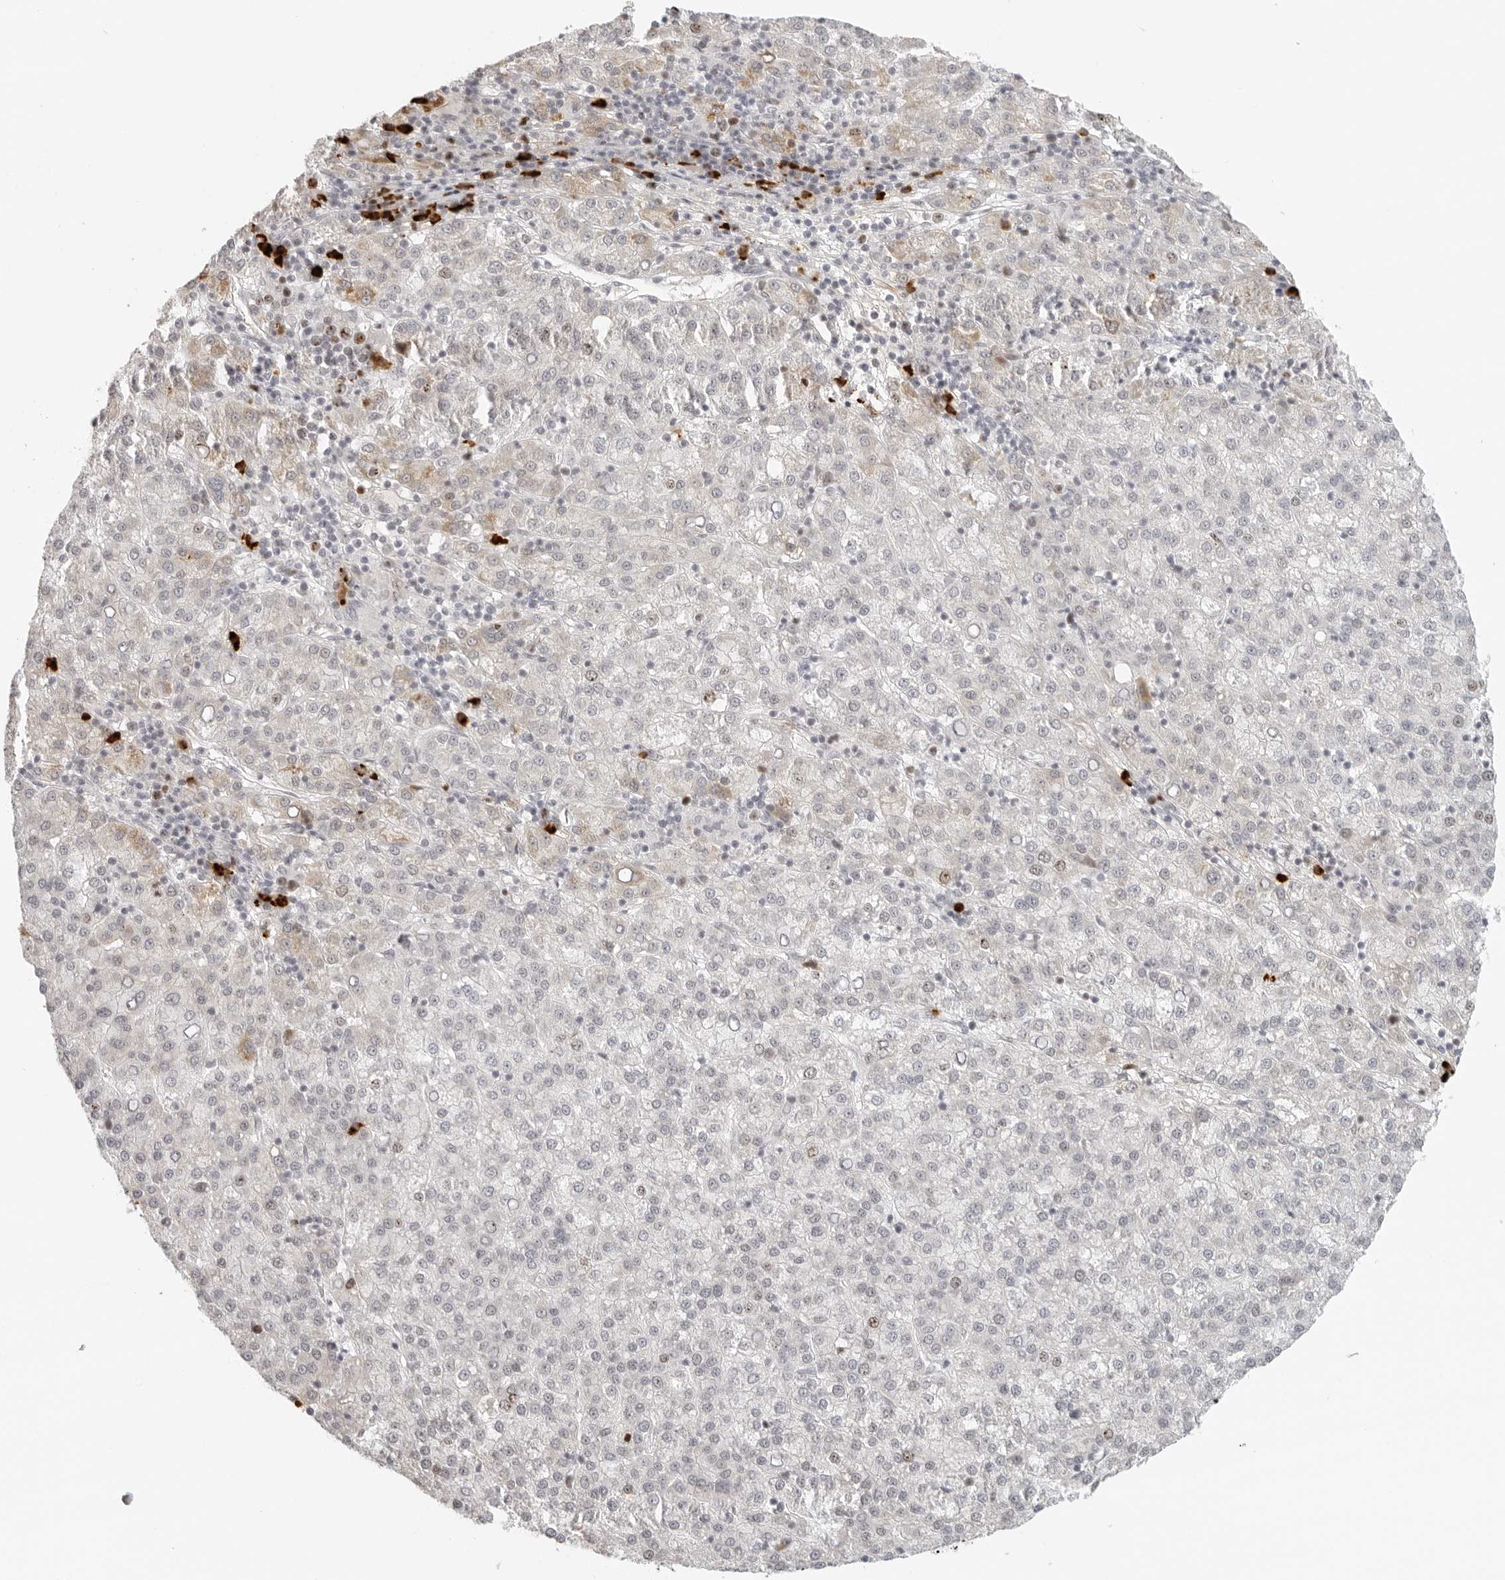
{"staining": {"intensity": "weak", "quantity": "<25%", "location": "cytoplasmic/membranous,nuclear"}, "tissue": "liver cancer", "cell_type": "Tumor cells", "image_type": "cancer", "snomed": [{"axis": "morphology", "description": "Carcinoma, Hepatocellular, NOS"}, {"axis": "topography", "description": "Liver"}], "caption": "IHC of human hepatocellular carcinoma (liver) exhibits no staining in tumor cells.", "gene": "ZNF678", "patient": {"sex": "female", "age": 58}}